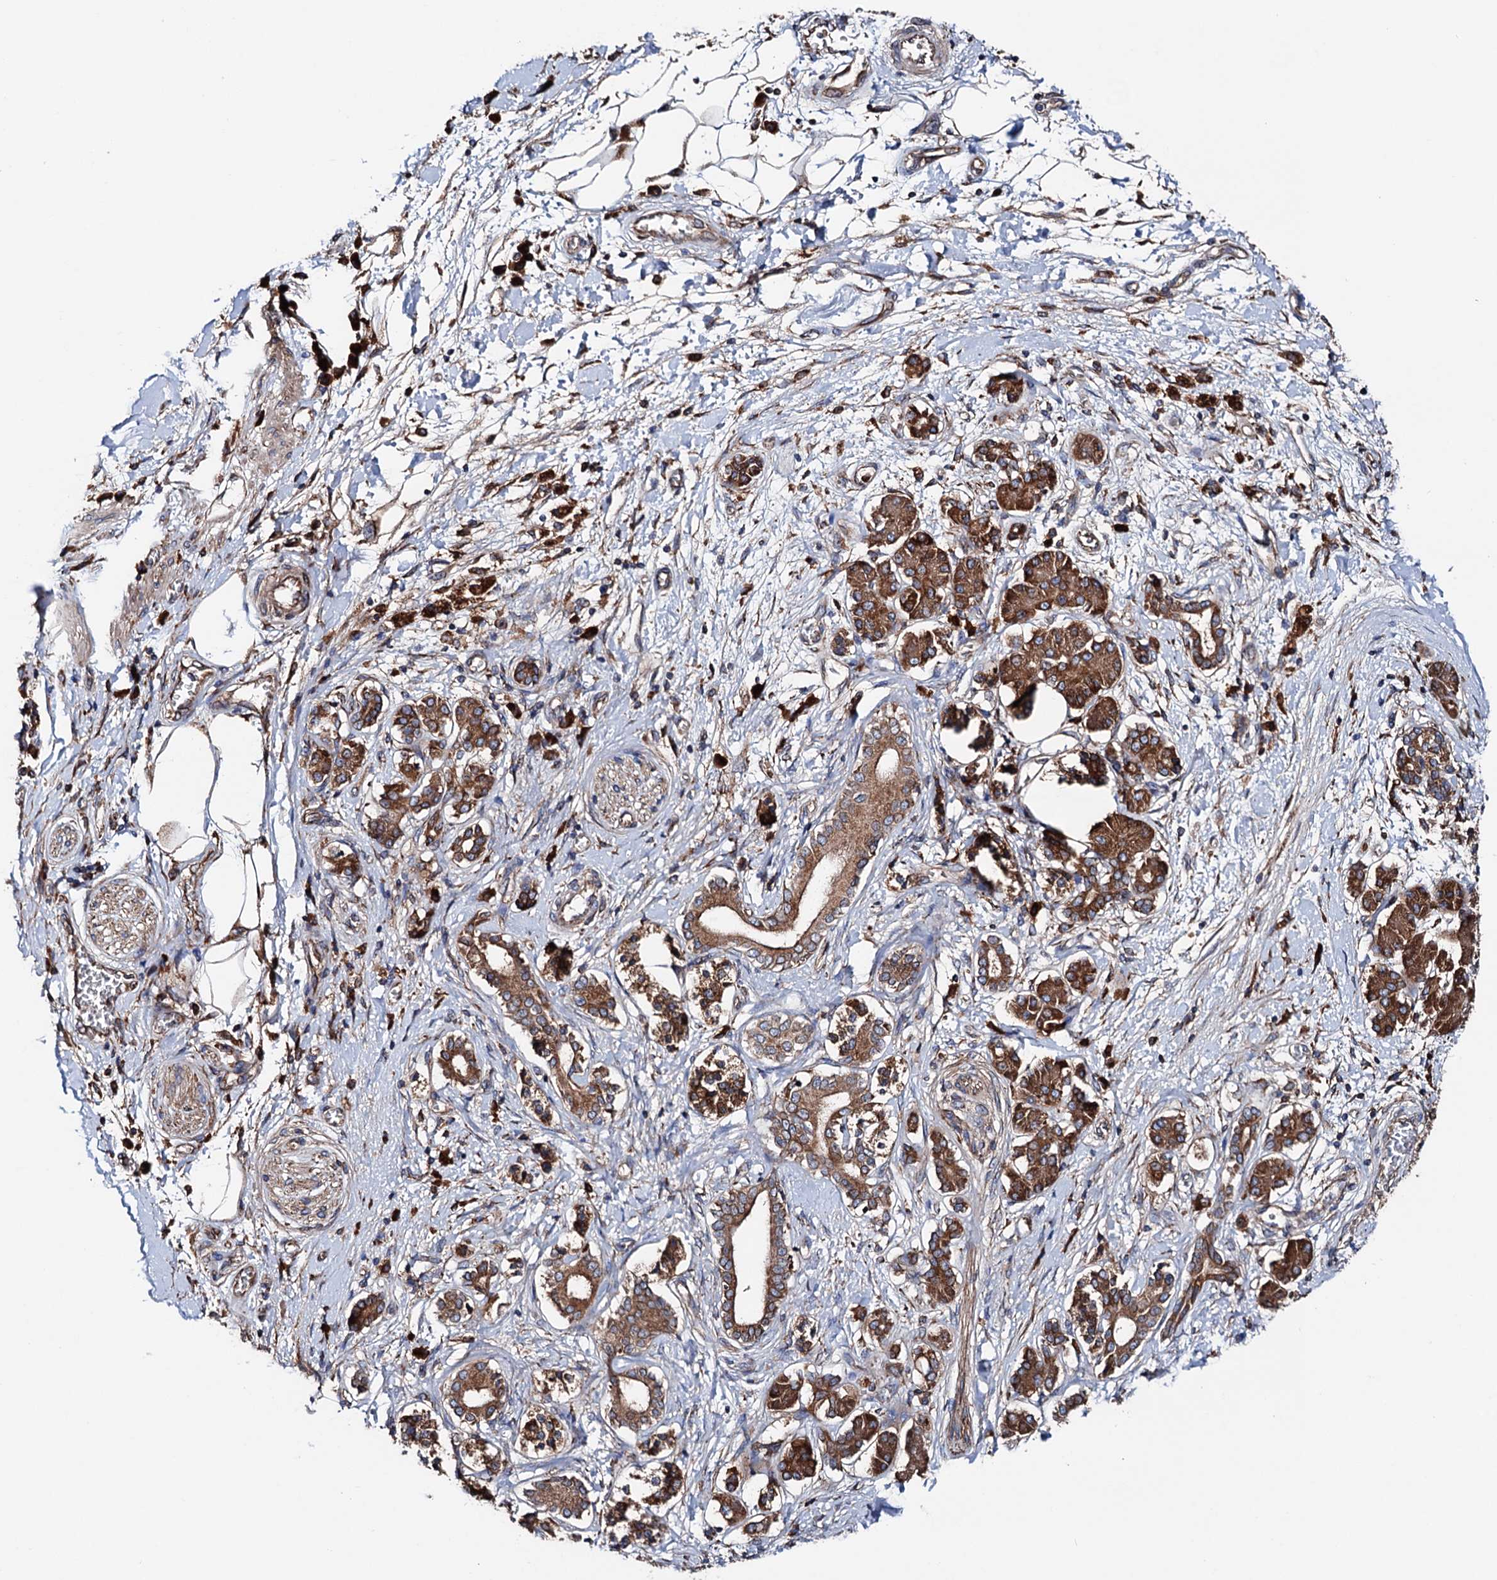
{"staining": {"intensity": "strong", "quantity": ">75%", "location": "cytoplasmic/membranous"}, "tissue": "pancreatic cancer", "cell_type": "Tumor cells", "image_type": "cancer", "snomed": [{"axis": "morphology", "description": "Adenocarcinoma, NOS"}, {"axis": "topography", "description": "Pancreas"}], "caption": "An immunohistochemistry (IHC) histopathology image of neoplastic tissue is shown. Protein staining in brown shows strong cytoplasmic/membranous positivity in pancreatic cancer within tumor cells.", "gene": "ERP29", "patient": {"sex": "female", "age": 61}}